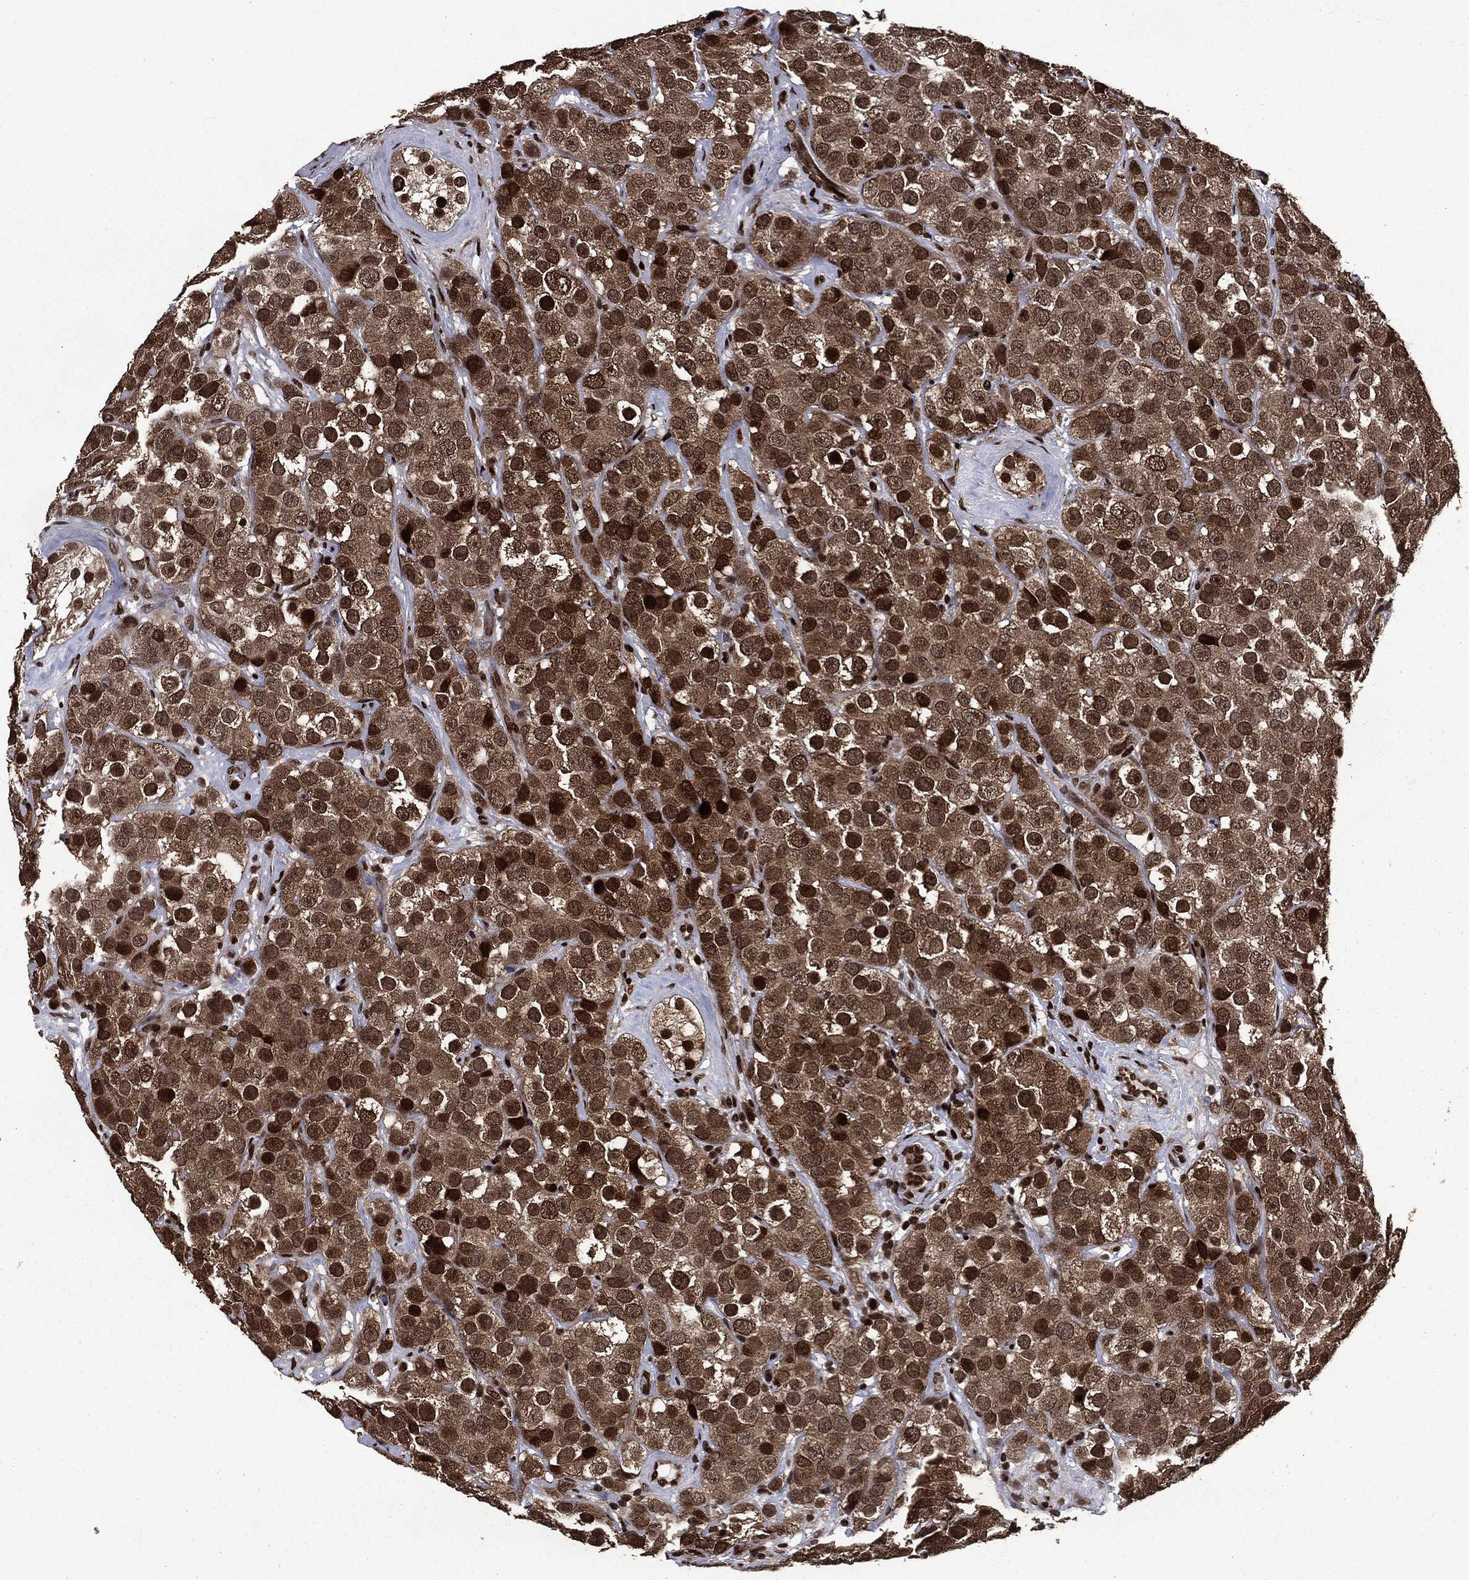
{"staining": {"intensity": "strong", "quantity": ">75%", "location": "cytoplasmic/membranous,nuclear"}, "tissue": "testis cancer", "cell_type": "Tumor cells", "image_type": "cancer", "snomed": [{"axis": "morphology", "description": "Seminoma, NOS"}, {"axis": "topography", "description": "Testis"}], "caption": "IHC of human seminoma (testis) reveals high levels of strong cytoplasmic/membranous and nuclear staining in approximately >75% of tumor cells.", "gene": "DVL2", "patient": {"sex": "male", "age": 28}}